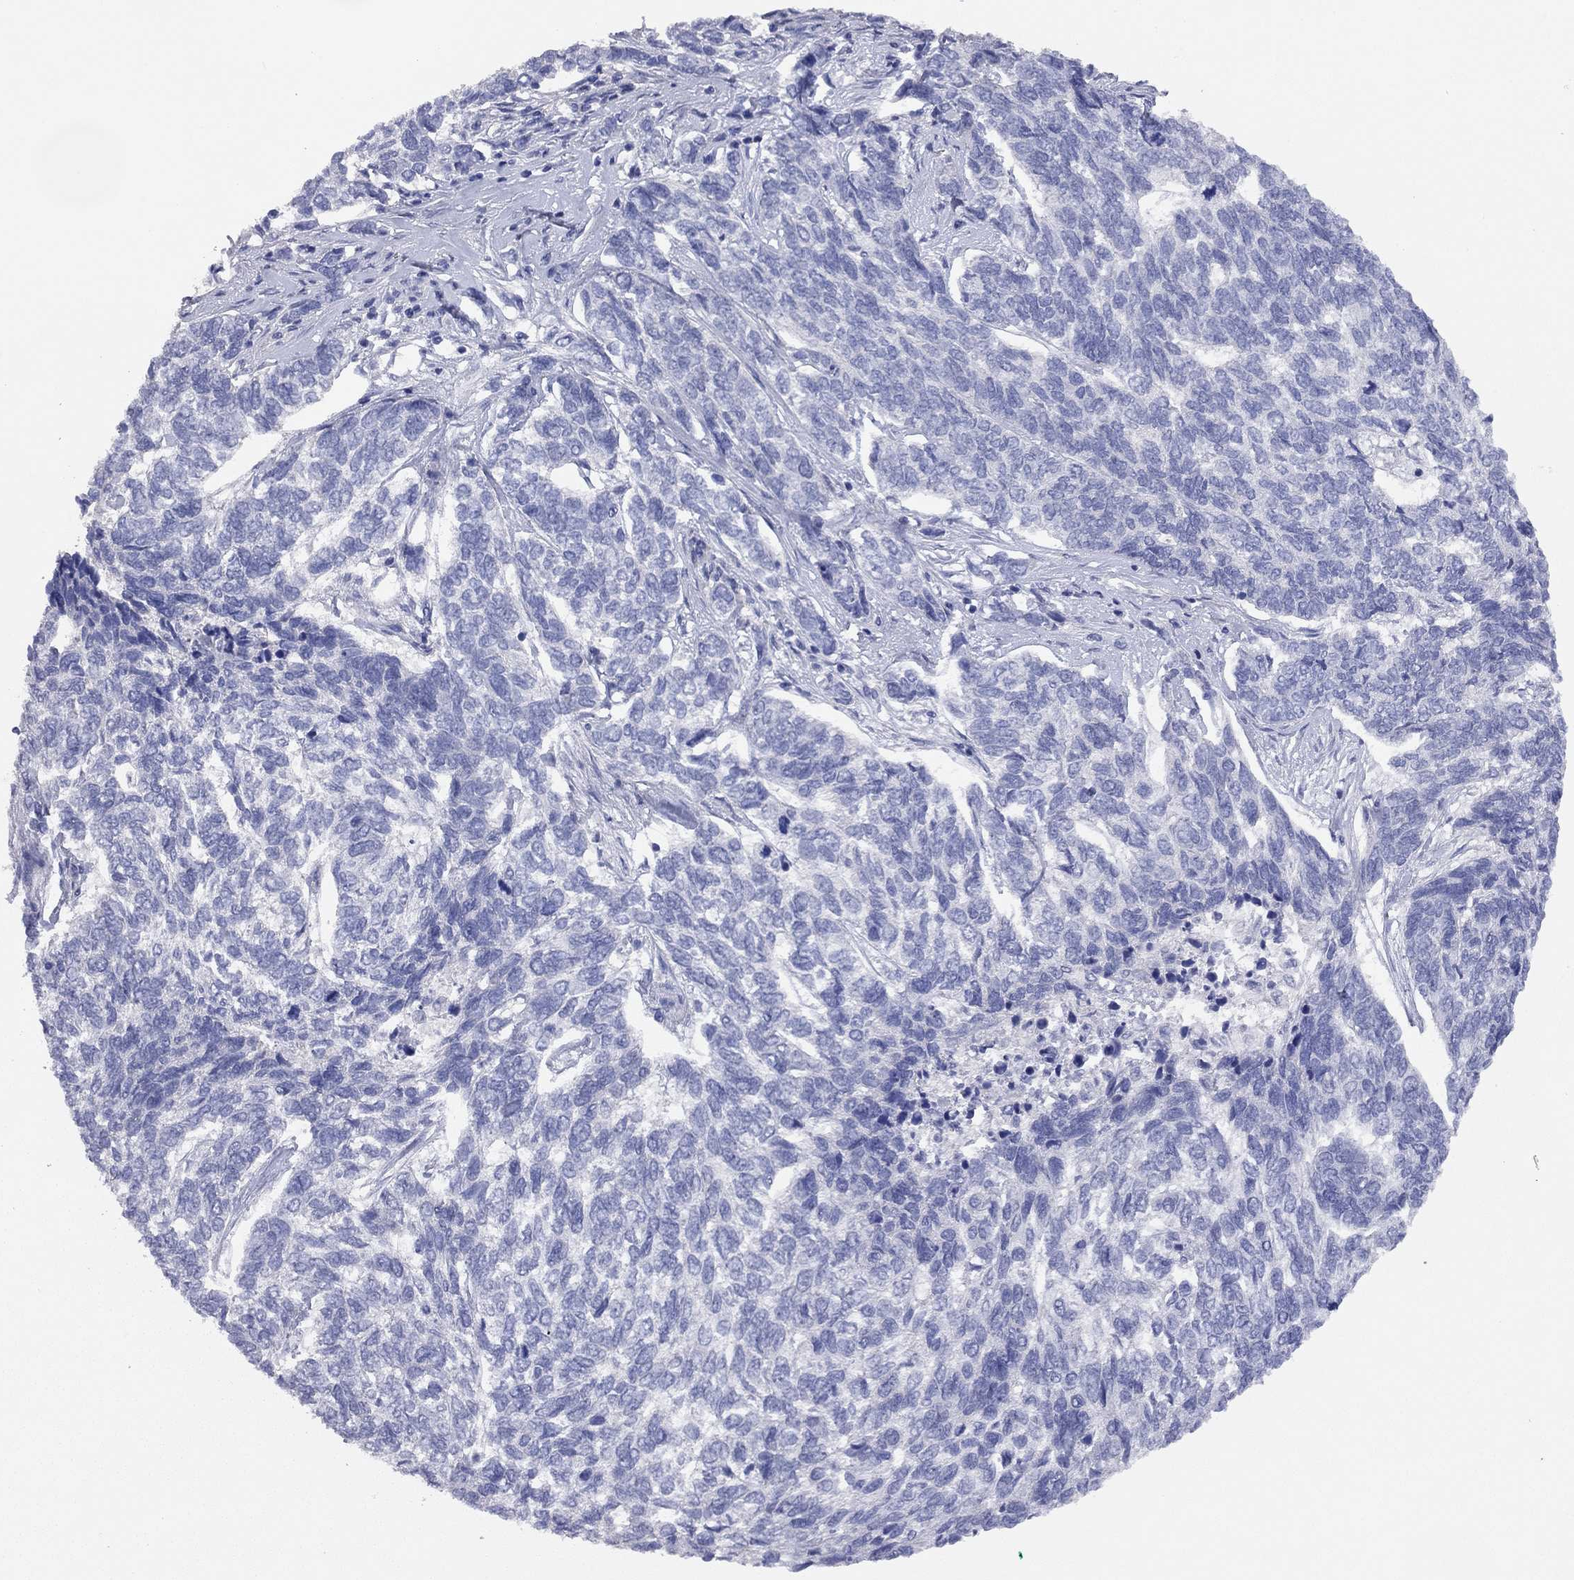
{"staining": {"intensity": "negative", "quantity": "none", "location": "none"}, "tissue": "skin cancer", "cell_type": "Tumor cells", "image_type": "cancer", "snomed": [{"axis": "morphology", "description": "Basal cell carcinoma"}, {"axis": "topography", "description": "Skin"}], "caption": "This is an immunohistochemistry (IHC) image of human skin cancer (basal cell carcinoma). There is no expression in tumor cells.", "gene": "KCNB1", "patient": {"sex": "female", "age": 65}}